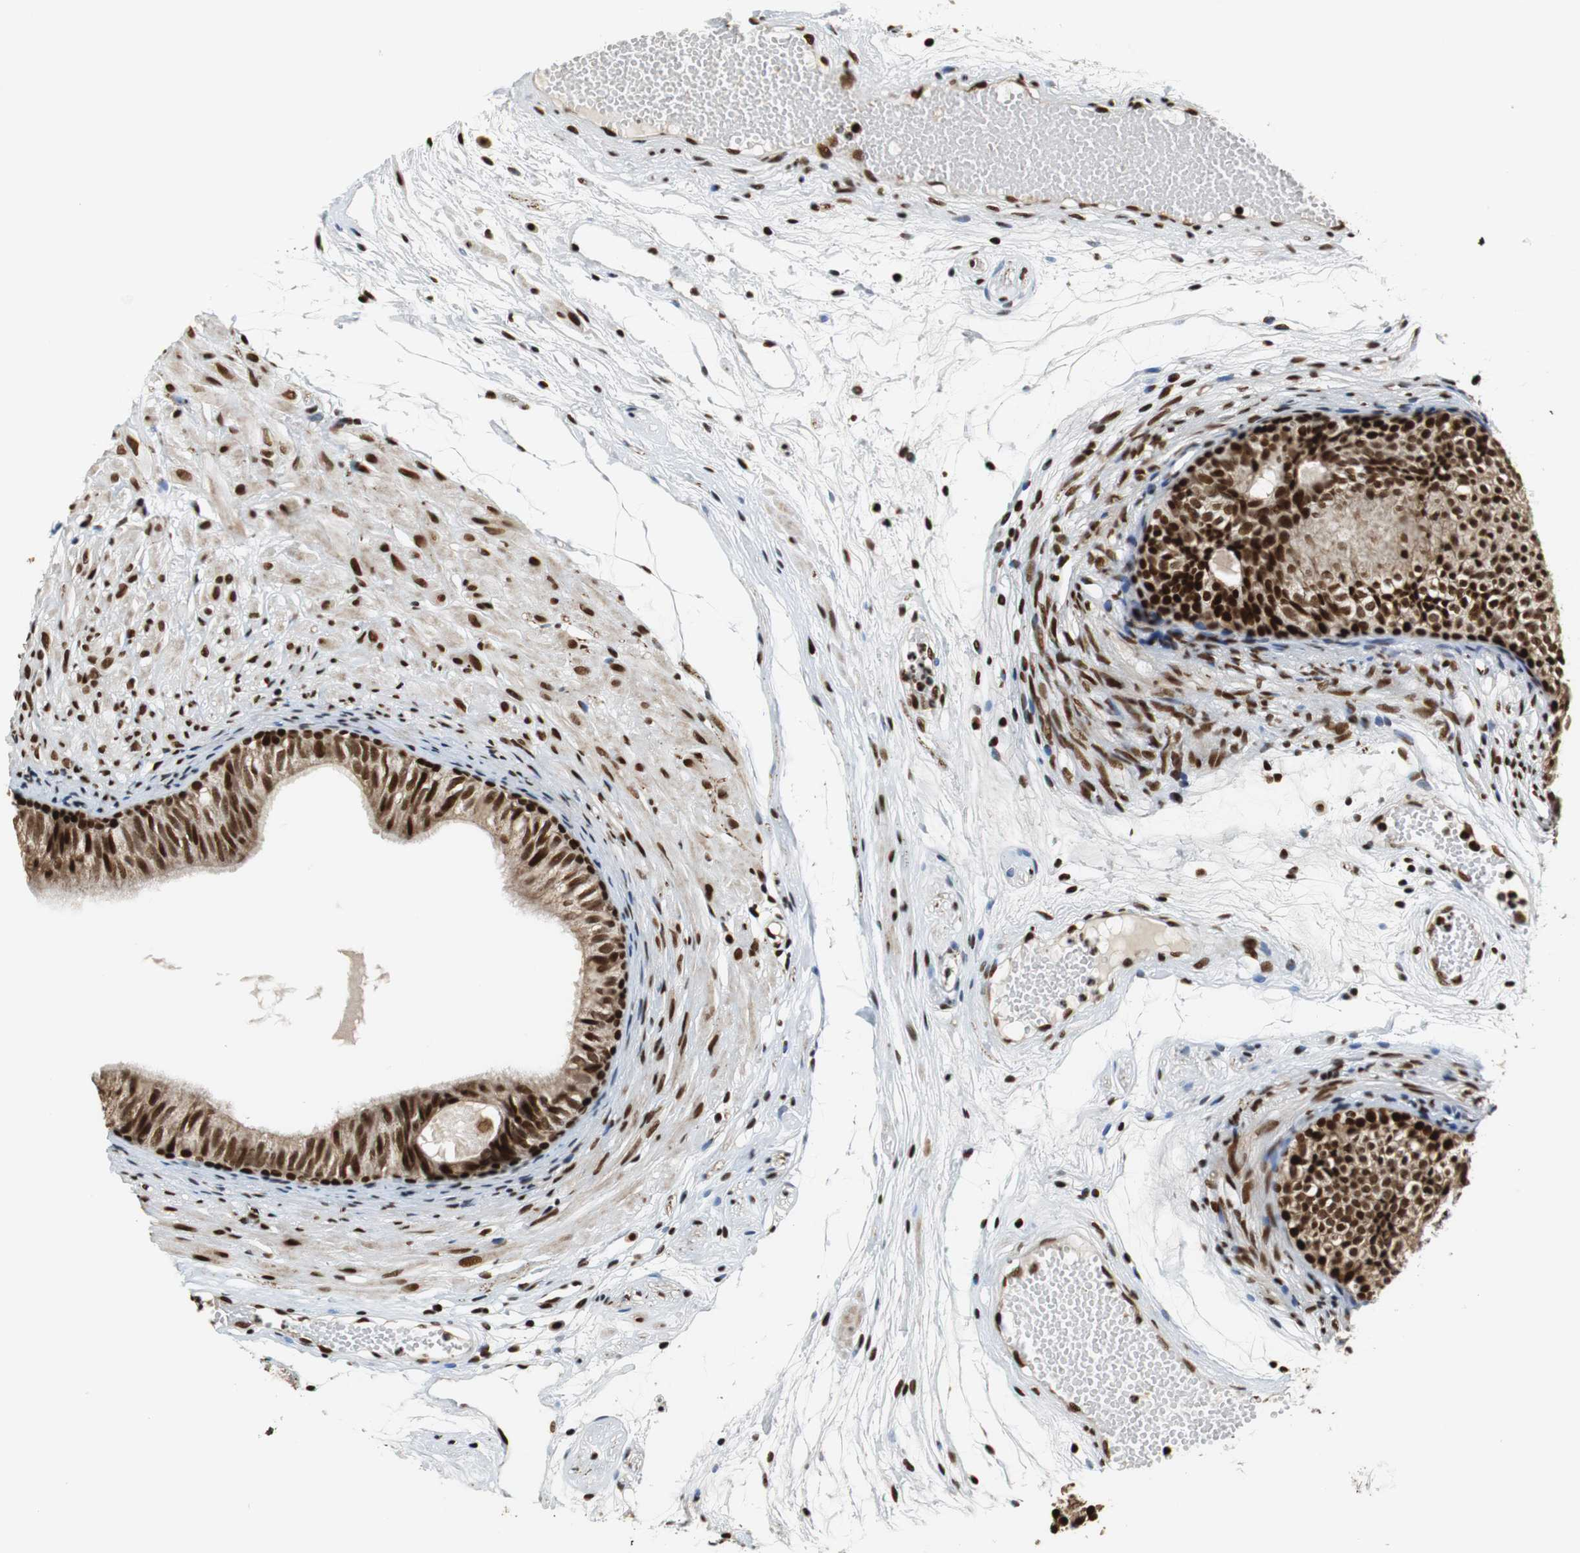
{"staining": {"intensity": "strong", "quantity": ">75%", "location": "nuclear"}, "tissue": "epididymis", "cell_type": "Glandular cells", "image_type": "normal", "snomed": [{"axis": "morphology", "description": "Normal tissue, NOS"}, {"axis": "morphology", "description": "Atrophy, NOS"}, {"axis": "topography", "description": "Testis"}, {"axis": "topography", "description": "Epididymis"}], "caption": "This histopathology image exhibits IHC staining of benign human epididymis, with high strong nuclear positivity in about >75% of glandular cells.", "gene": "HDAC1", "patient": {"sex": "male", "age": 18}}